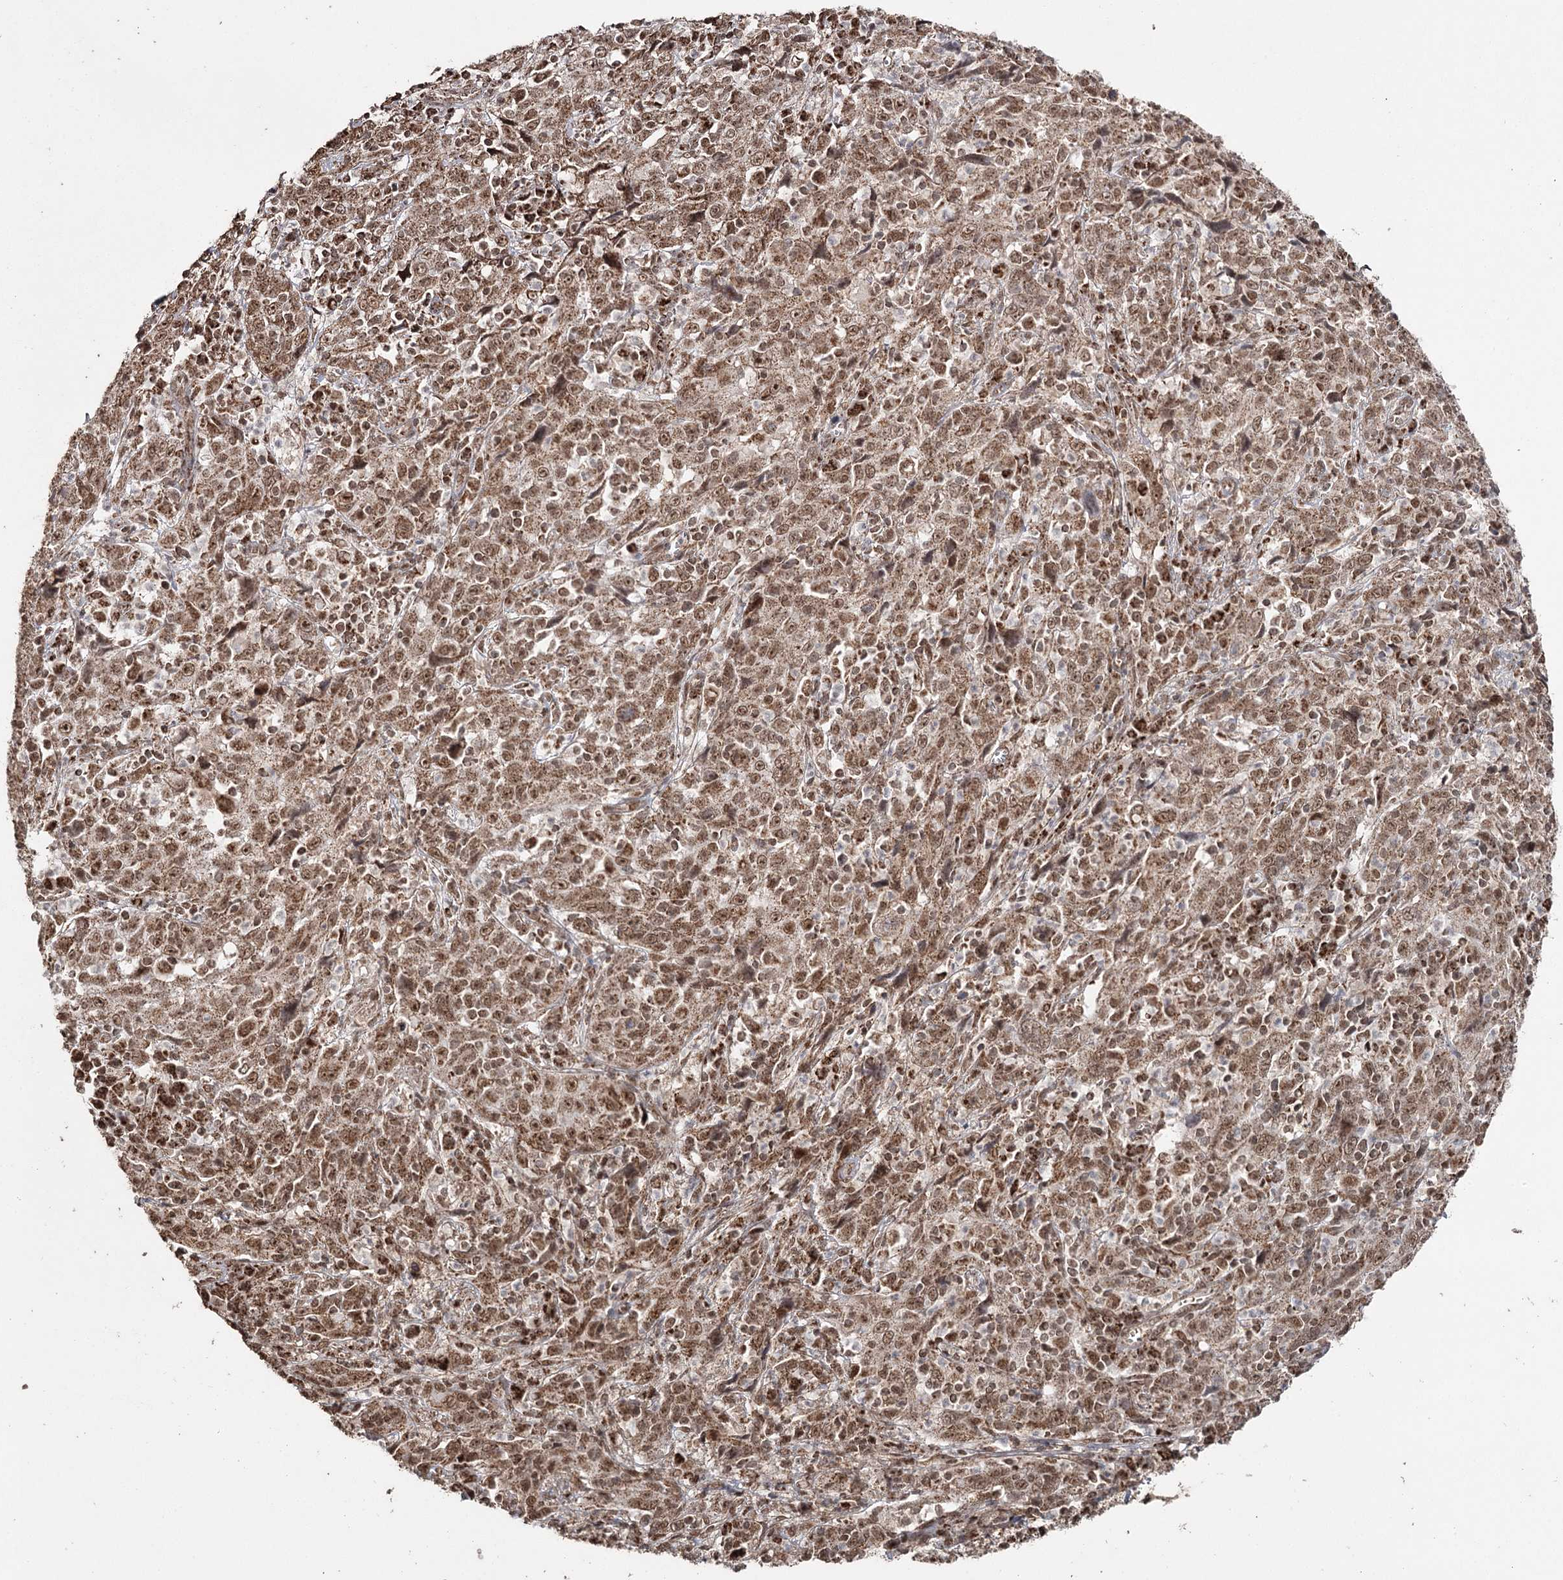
{"staining": {"intensity": "moderate", "quantity": ">75%", "location": "cytoplasmic/membranous,nuclear"}, "tissue": "cervical cancer", "cell_type": "Tumor cells", "image_type": "cancer", "snomed": [{"axis": "morphology", "description": "Squamous cell carcinoma, NOS"}, {"axis": "topography", "description": "Cervix"}], "caption": "Cervical cancer (squamous cell carcinoma) stained for a protein exhibits moderate cytoplasmic/membranous and nuclear positivity in tumor cells.", "gene": "PDHX", "patient": {"sex": "female", "age": 46}}